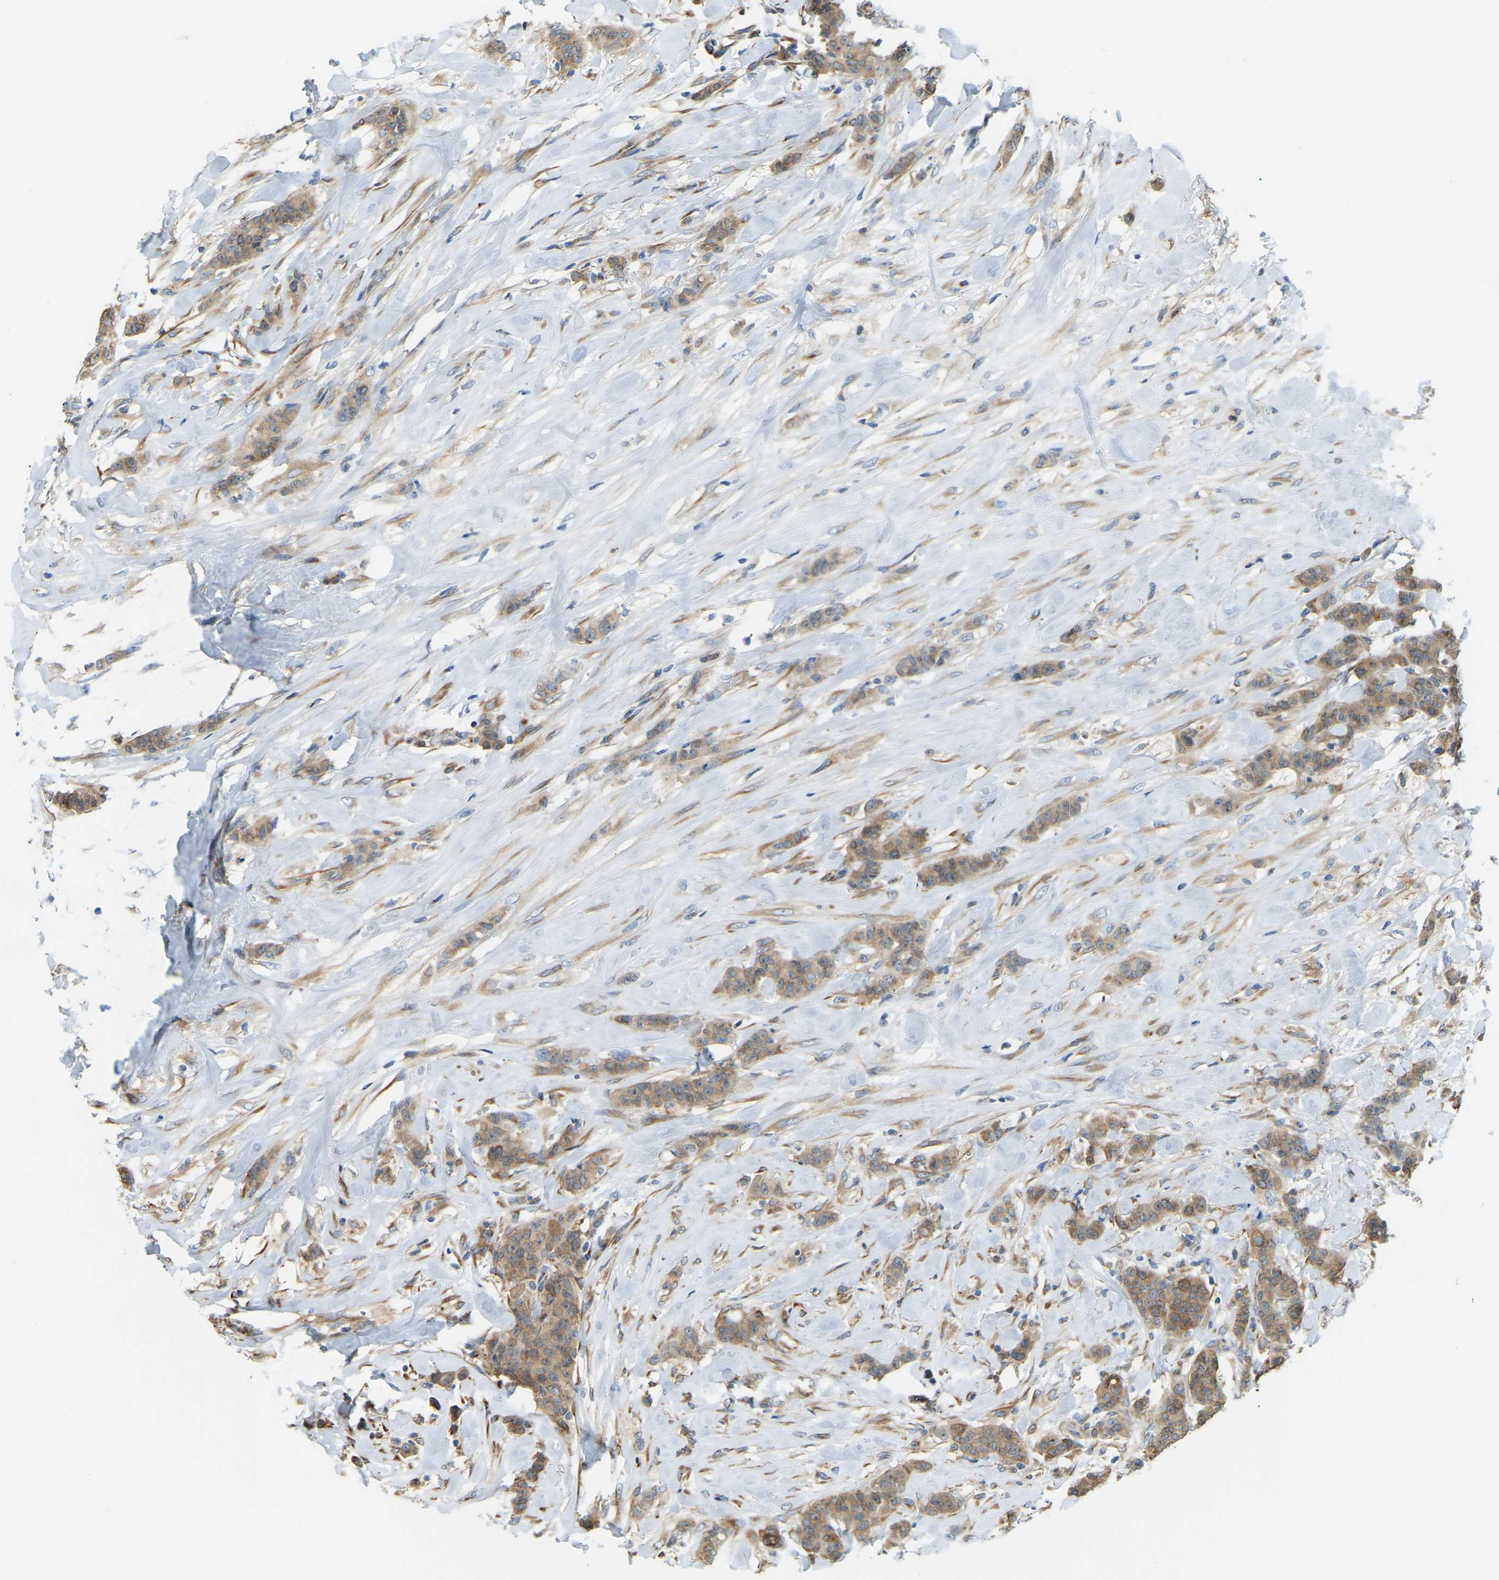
{"staining": {"intensity": "moderate", "quantity": ">75%", "location": "cytoplasmic/membranous"}, "tissue": "breast cancer", "cell_type": "Tumor cells", "image_type": "cancer", "snomed": [{"axis": "morphology", "description": "Normal tissue, NOS"}, {"axis": "morphology", "description": "Duct carcinoma"}, {"axis": "topography", "description": "Breast"}], "caption": "Immunohistochemical staining of human invasive ductal carcinoma (breast) exhibits medium levels of moderate cytoplasmic/membranous protein staining in approximately >75% of tumor cells. (DAB (3,3'-diaminobenzidine) IHC with brightfield microscopy, high magnification).", "gene": "NME8", "patient": {"sex": "female", "age": 40}}